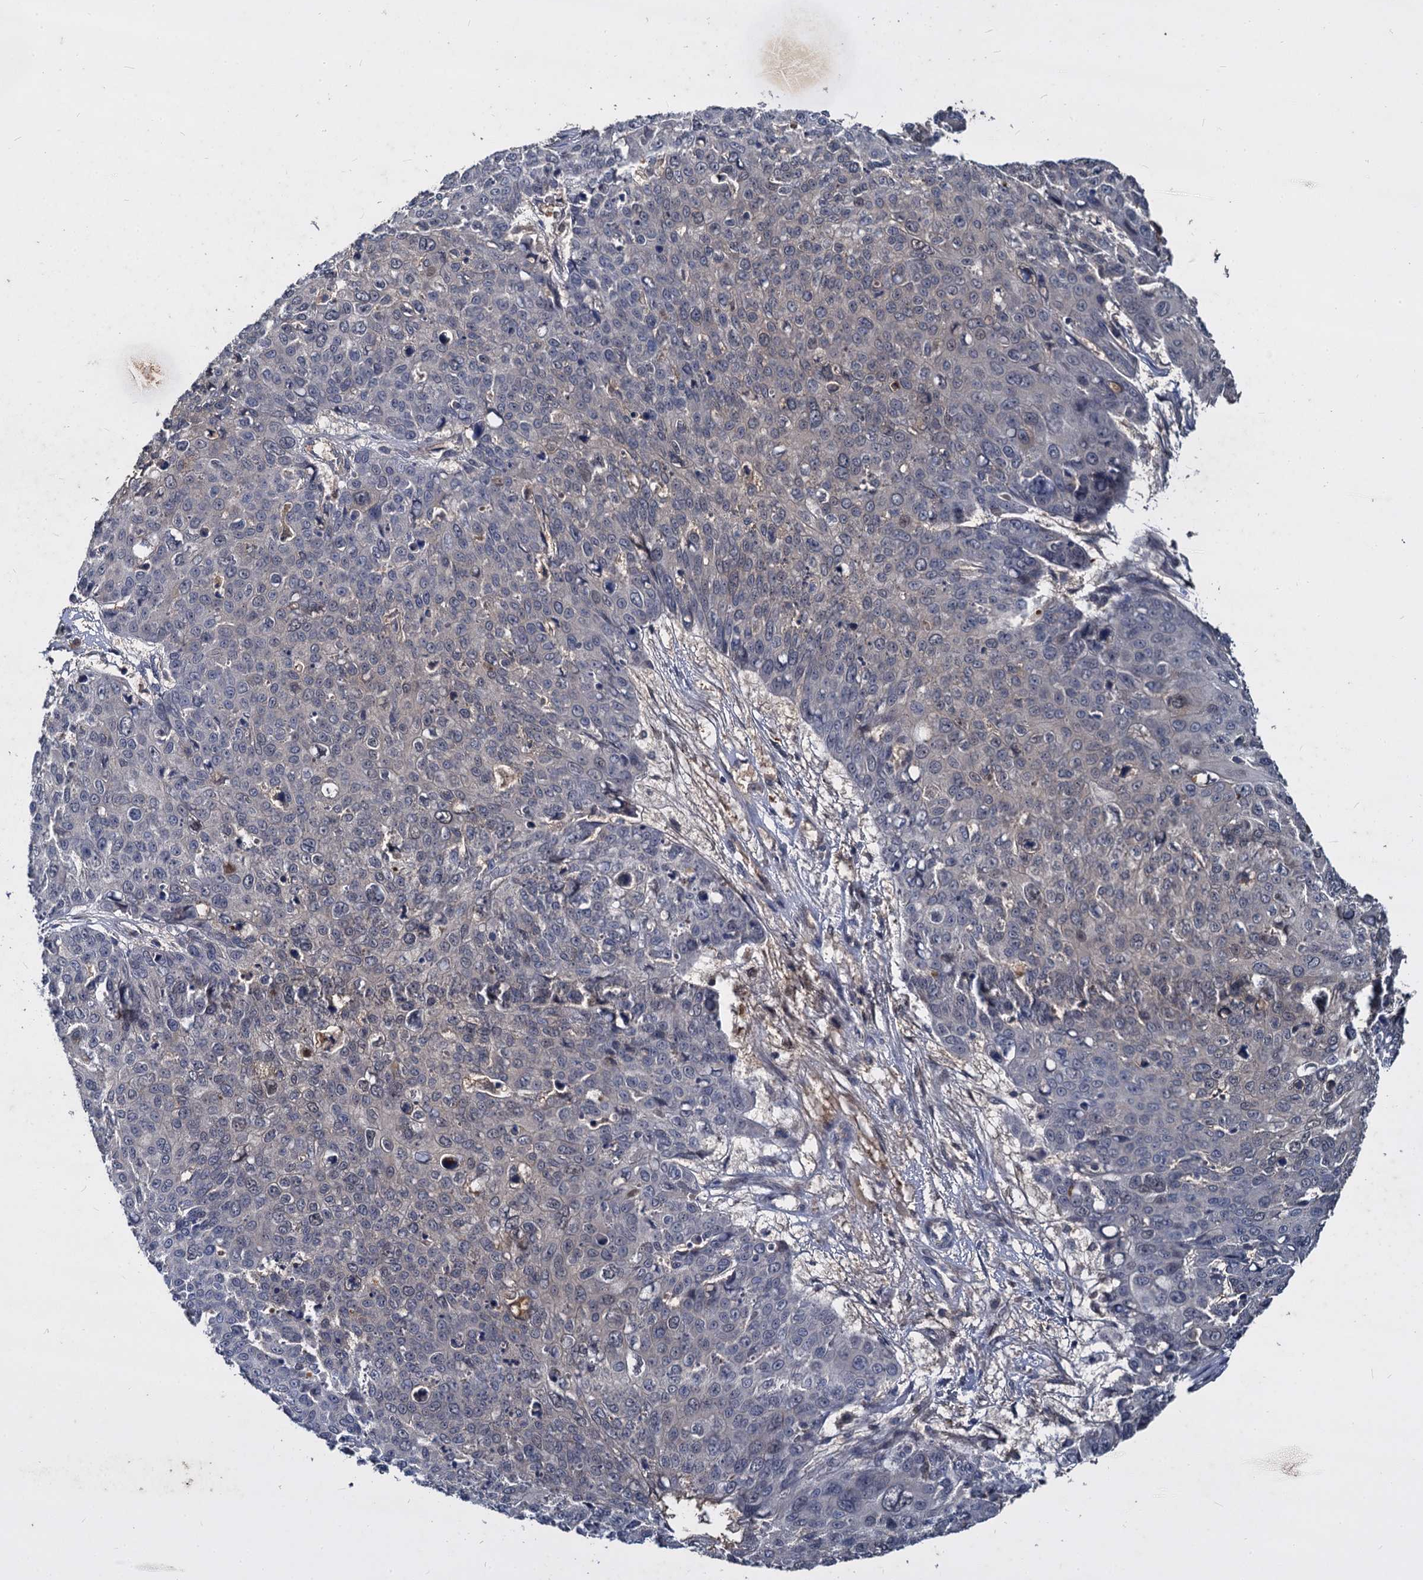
{"staining": {"intensity": "negative", "quantity": "none", "location": "none"}, "tissue": "skin cancer", "cell_type": "Tumor cells", "image_type": "cancer", "snomed": [{"axis": "morphology", "description": "Squamous cell carcinoma, NOS"}, {"axis": "topography", "description": "Skin"}], "caption": "This micrograph is of skin squamous cell carcinoma stained with IHC to label a protein in brown with the nuclei are counter-stained blue. There is no expression in tumor cells.", "gene": "CCDC184", "patient": {"sex": "male", "age": 71}}